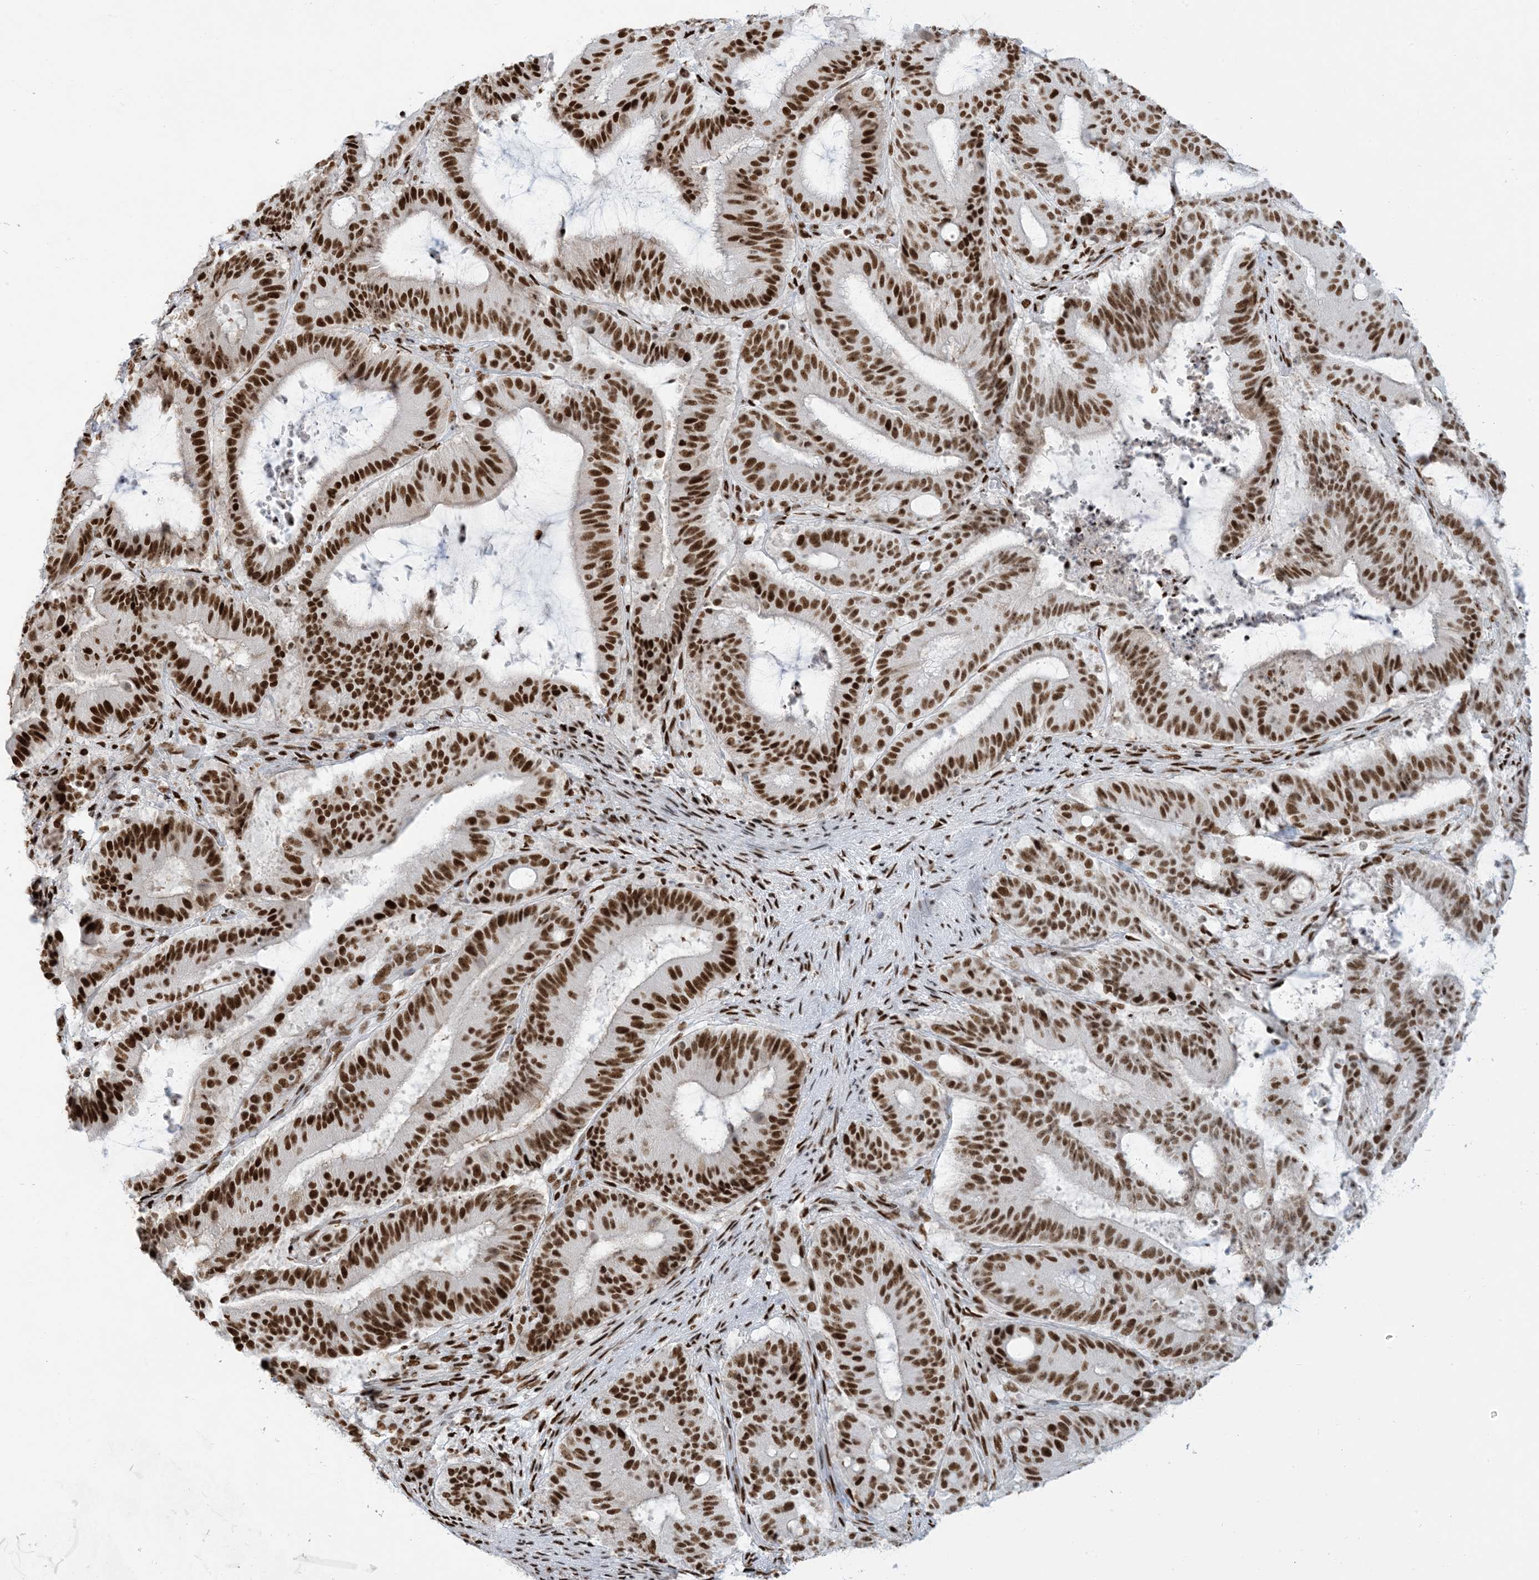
{"staining": {"intensity": "strong", "quantity": ">75%", "location": "nuclear"}, "tissue": "liver cancer", "cell_type": "Tumor cells", "image_type": "cancer", "snomed": [{"axis": "morphology", "description": "Normal tissue, NOS"}, {"axis": "morphology", "description": "Cholangiocarcinoma"}, {"axis": "topography", "description": "Liver"}, {"axis": "topography", "description": "Peripheral nerve tissue"}], "caption": "Liver cancer stained with a brown dye displays strong nuclear positive positivity in about >75% of tumor cells.", "gene": "STAG1", "patient": {"sex": "female", "age": 73}}